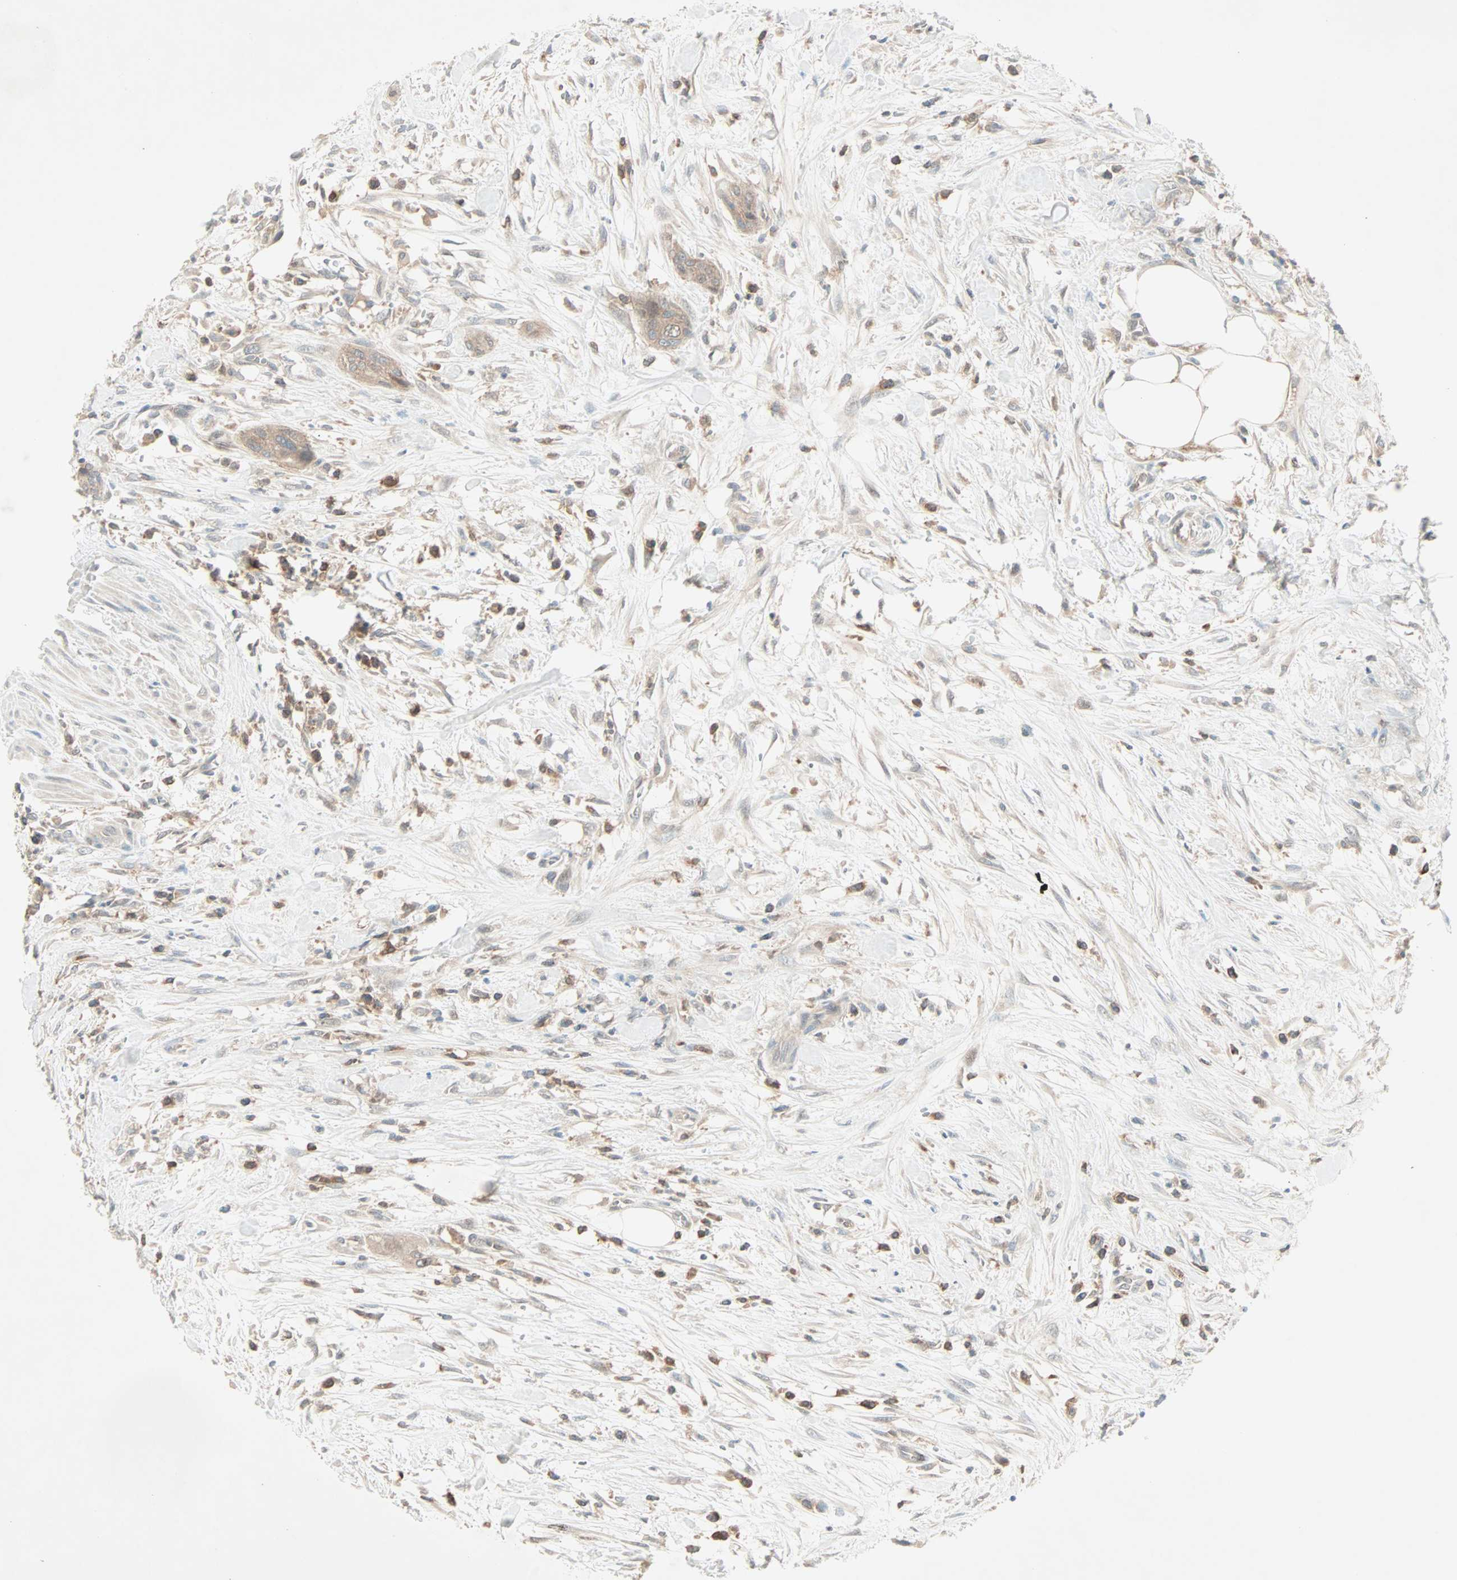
{"staining": {"intensity": "moderate", "quantity": ">75%", "location": "cytoplasmic/membranous"}, "tissue": "urothelial cancer", "cell_type": "Tumor cells", "image_type": "cancer", "snomed": [{"axis": "morphology", "description": "Urothelial carcinoma, High grade"}, {"axis": "topography", "description": "Urinary bladder"}], "caption": "Protein staining displays moderate cytoplasmic/membranous expression in about >75% of tumor cells in urothelial cancer.", "gene": "SMIM8", "patient": {"sex": "male", "age": 35}}